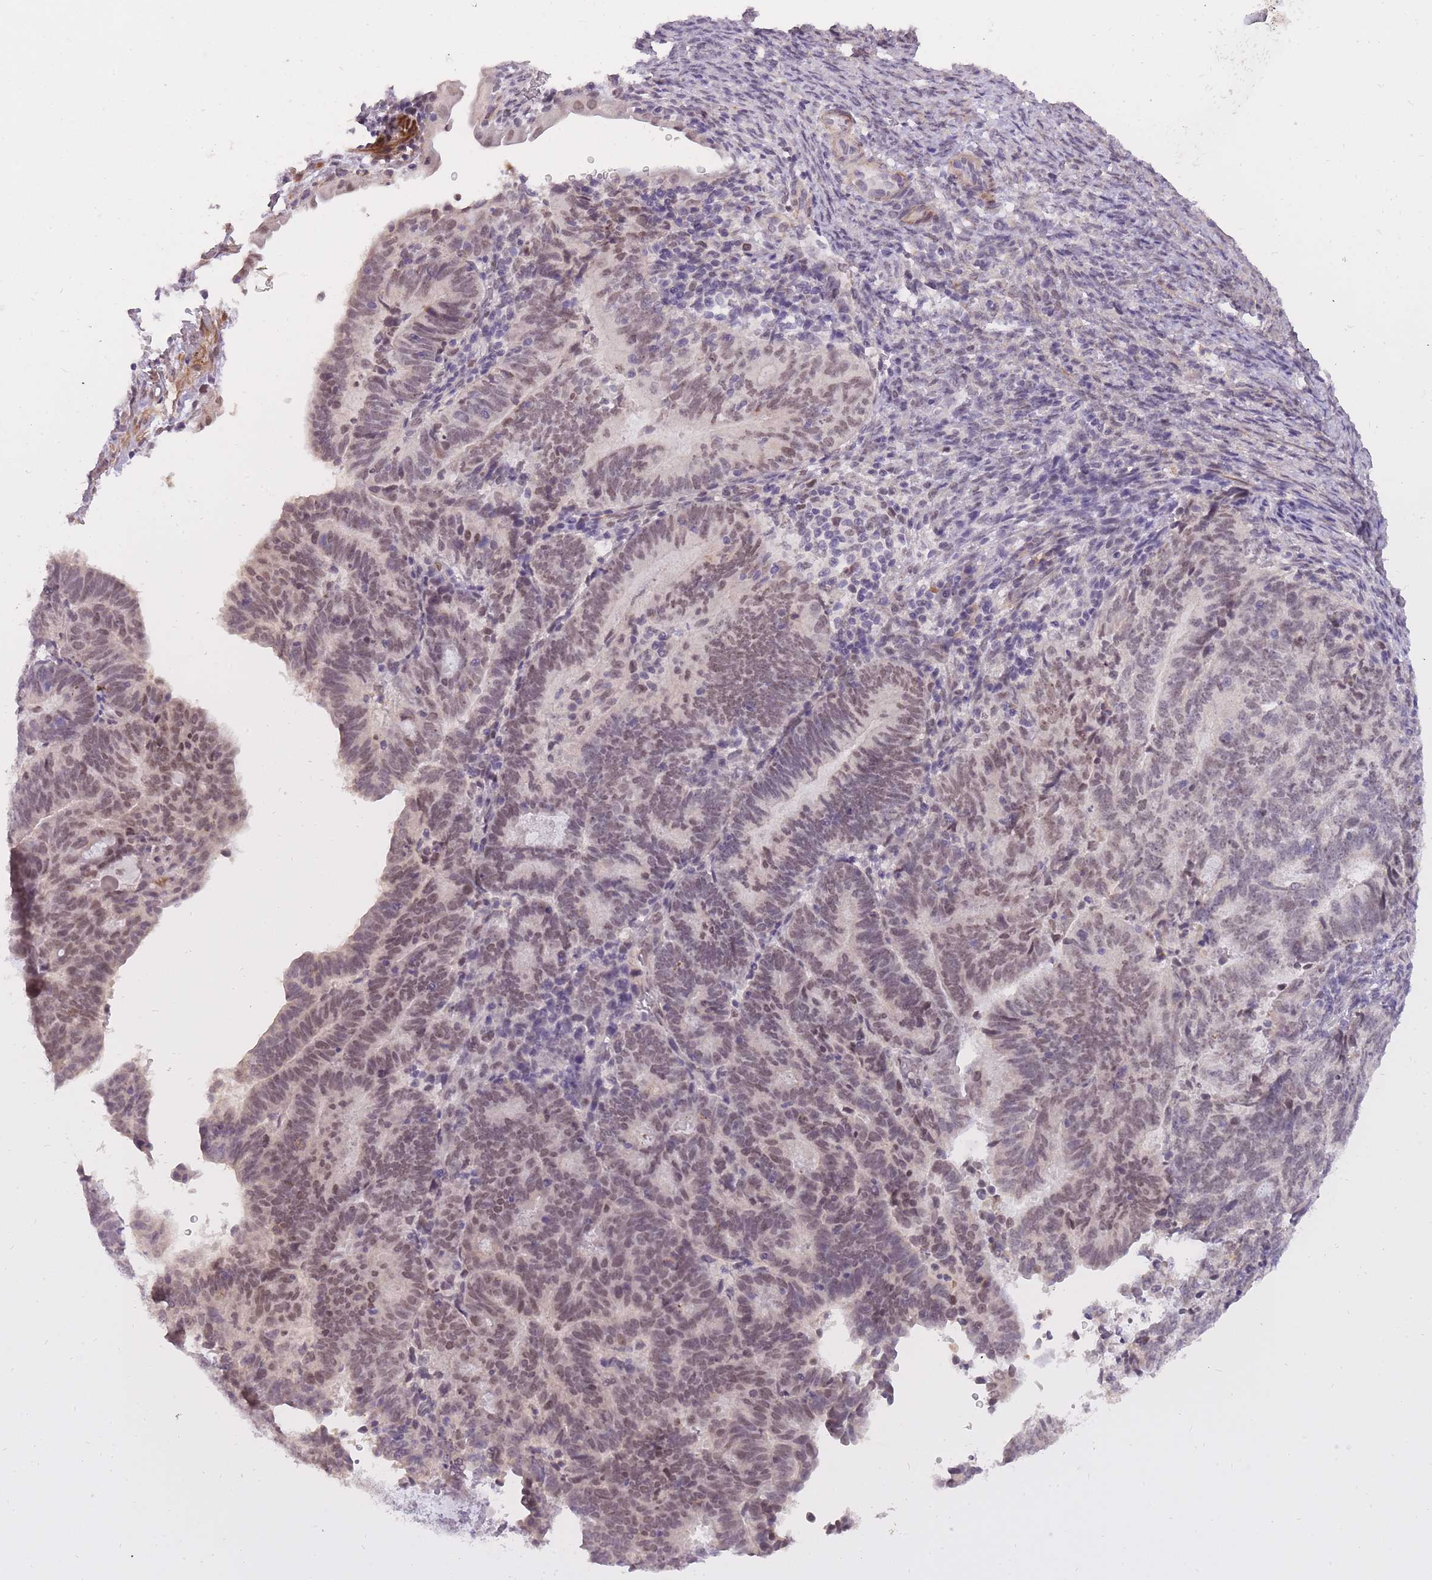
{"staining": {"intensity": "moderate", "quantity": ">75%", "location": "nuclear"}, "tissue": "endometrial cancer", "cell_type": "Tumor cells", "image_type": "cancer", "snomed": [{"axis": "morphology", "description": "Adenocarcinoma, NOS"}, {"axis": "topography", "description": "Endometrium"}], "caption": "DAB immunohistochemical staining of human endometrial cancer shows moderate nuclear protein staining in about >75% of tumor cells. (Brightfield microscopy of DAB IHC at high magnification).", "gene": "TIGD1", "patient": {"sex": "female", "age": 70}}